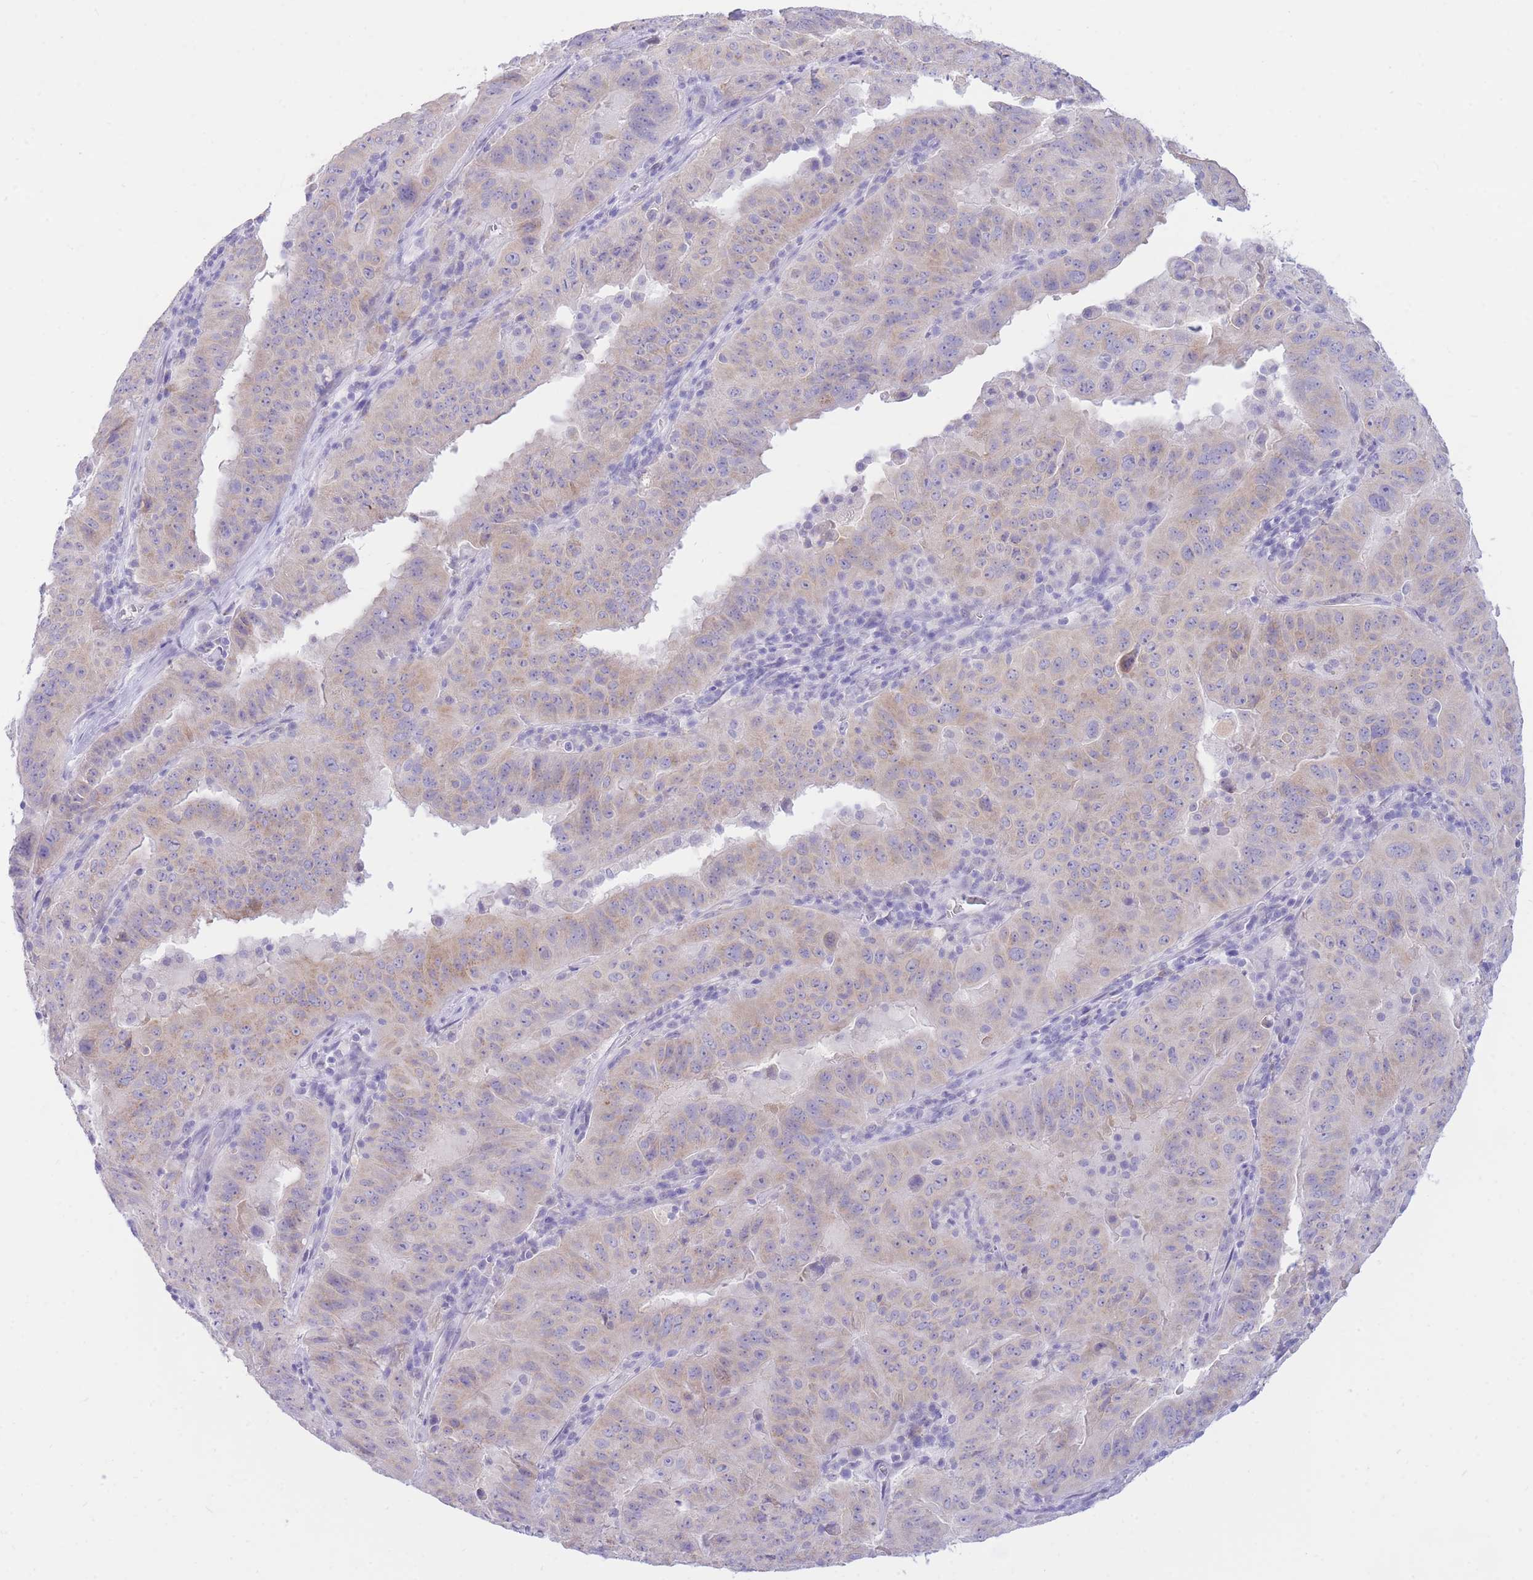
{"staining": {"intensity": "weak", "quantity": "25%-75%", "location": "cytoplasmic/membranous"}, "tissue": "pancreatic cancer", "cell_type": "Tumor cells", "image_type": "cancer", "snomed": [{"axis": "morphology", "description": "Adenocarcinoma, NOS"}, {"axis": "topography", "description": "Pancreas"}], "caption": "Human pancreatic cancer stained with a protein marker reveals weak staining in tumor cells.", "gene": "SSUH2", "patient": {"sex": "male", "age": 63}}